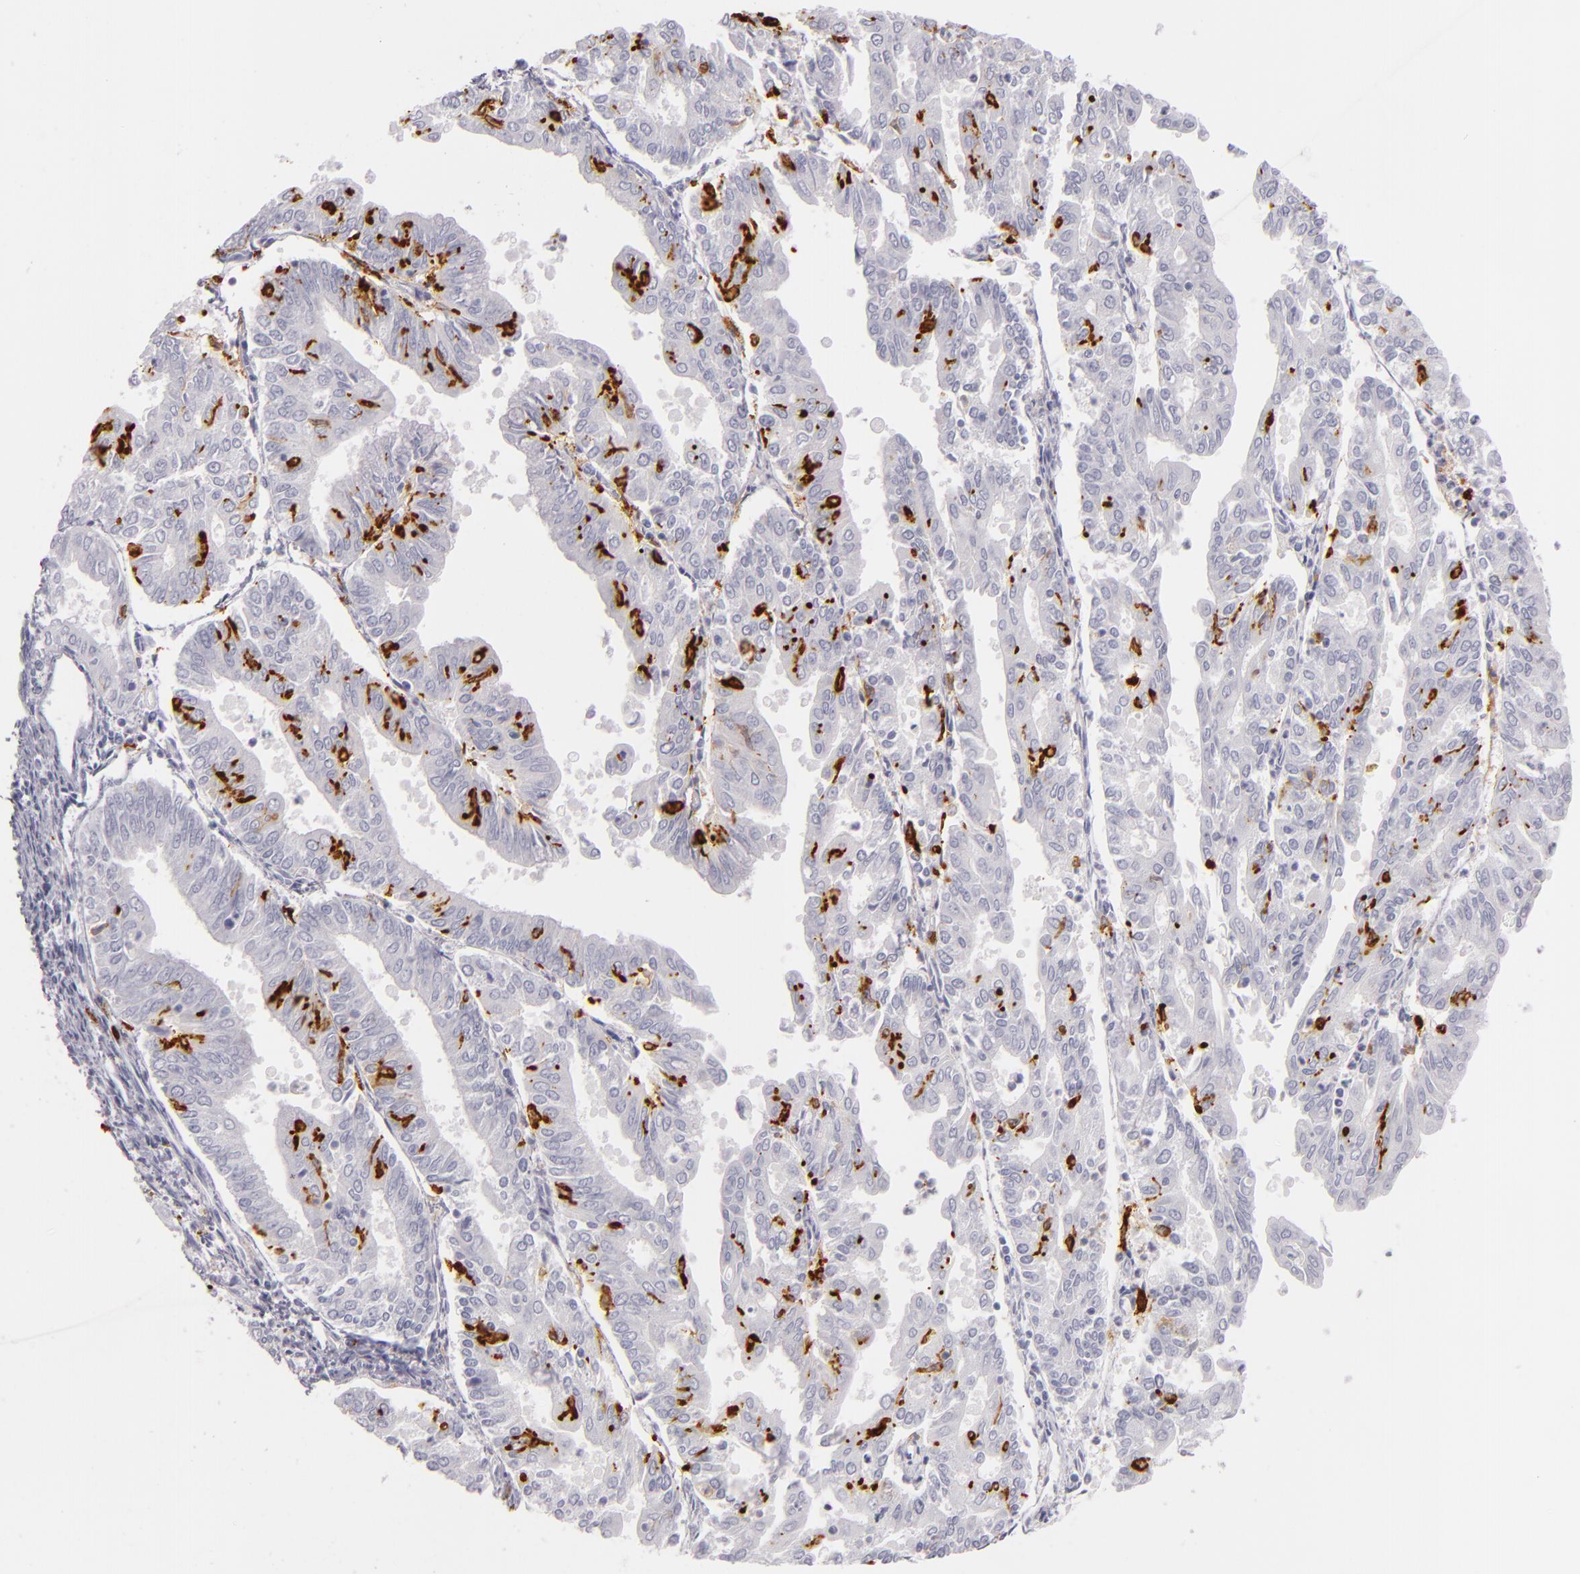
{"staining": {"intensity": "negative", "quantity": "none", "location": "none"}, "tissue": "endometrial cancer", "cell_type": "Tumor cells", "image_type": "cancer", "snomed": [{"axis": "morphology", "description": "Adenocarcinoma, NOS"}, {"axis": "topography", "description": "Endometrium"}], "caption": "There is no significant expression in tumor cells of endometrial adenocarcinoma.", "gene": "CD207", "patient": {"sex": "female", "age": 79}}